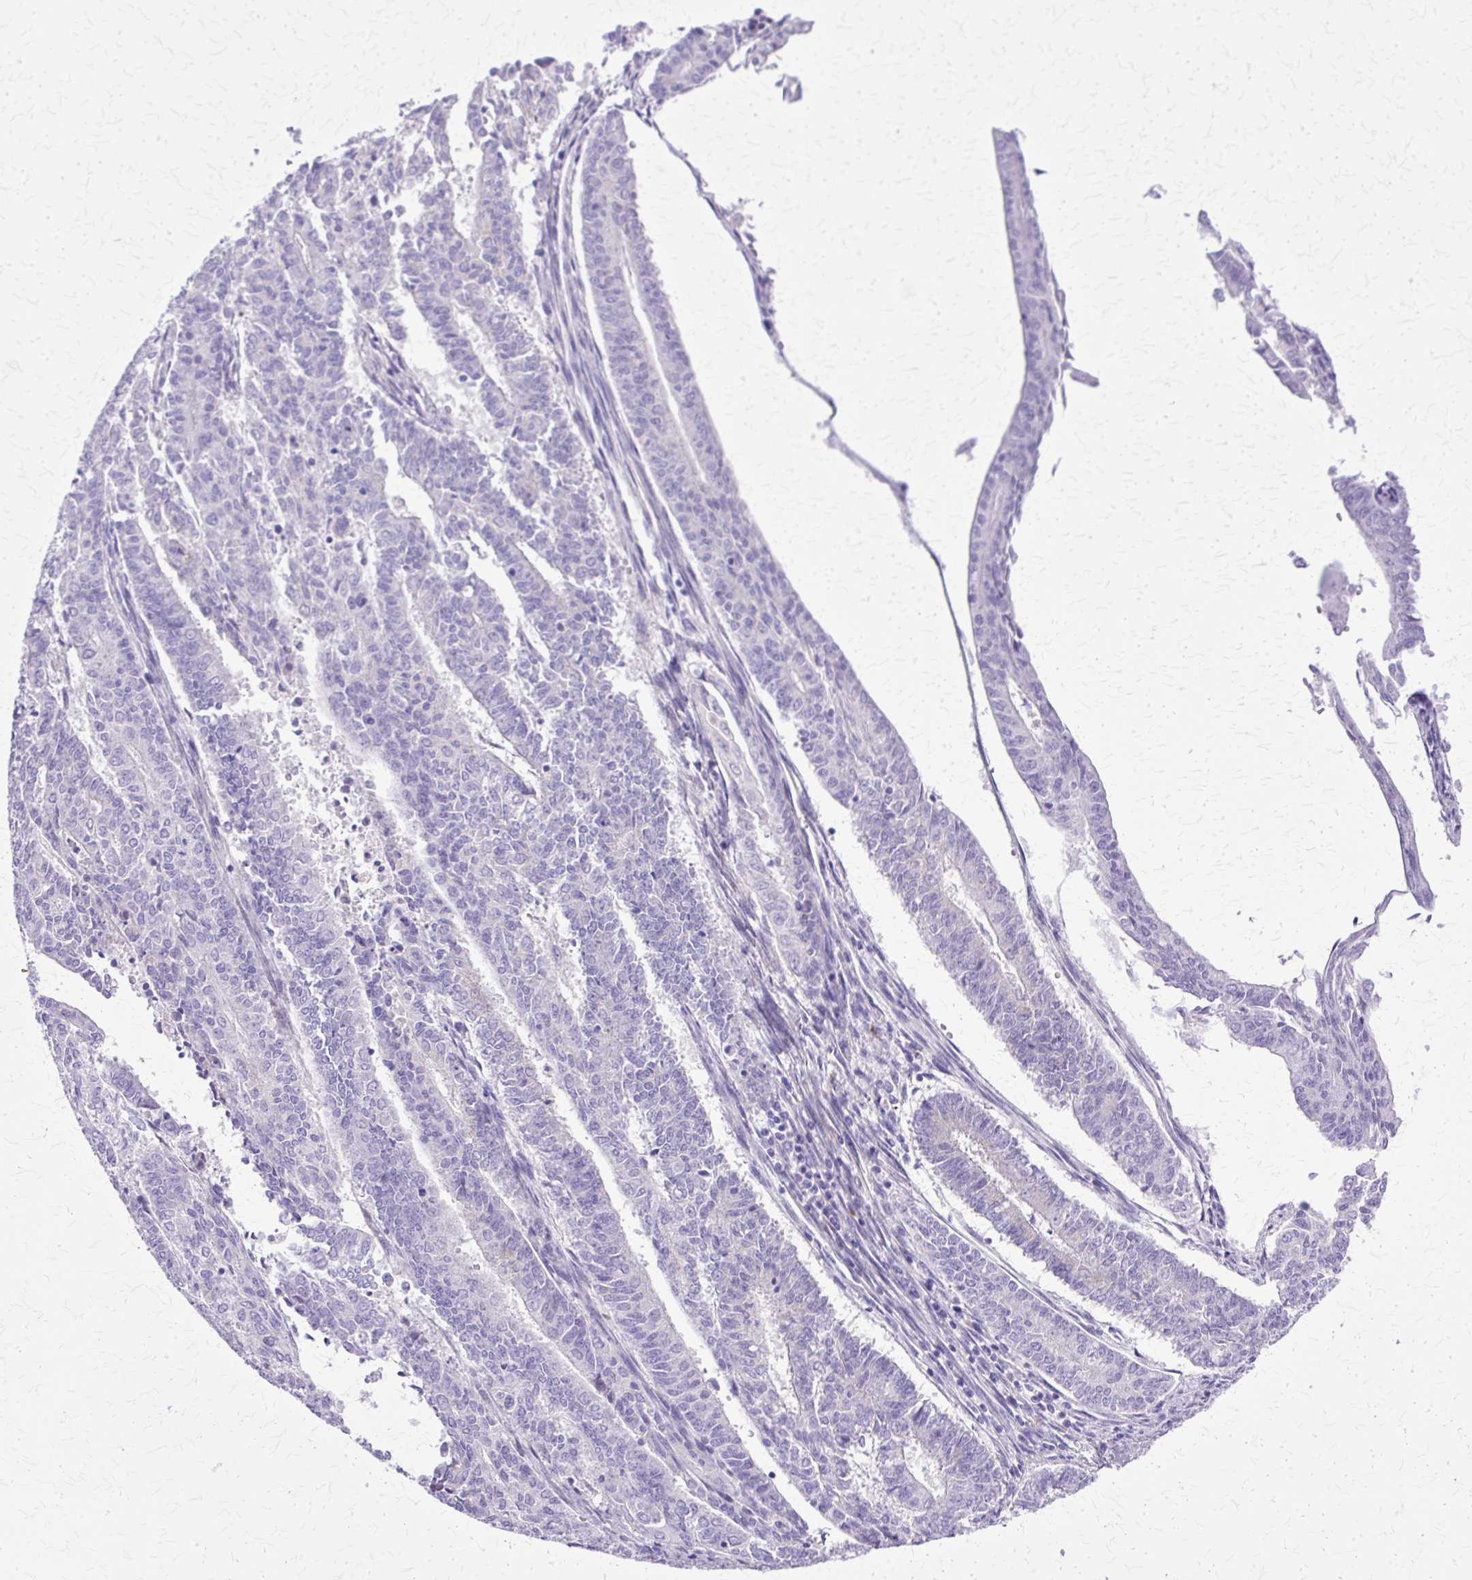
{"staining": {"intensity": "negative", "quantity": "none", "location": "none"}, "tissue": "endometrial cancer", "cell_type": "Tumor cells", "image_type": "cancer", "snomed": [{"axis": "morphology", "description": "Adenocarcinoma, NOS"}, {"axis": "topography", "description": "Endometrium"}], "caption": "Micrograph shows no significant protein expression in tumor cells of adenocarcinoma (endometrial). (IHC, brightfield microscopy, high magnification).", "gene": "TBC1D3G", "patient": {"sex": "female", "age": 59}}